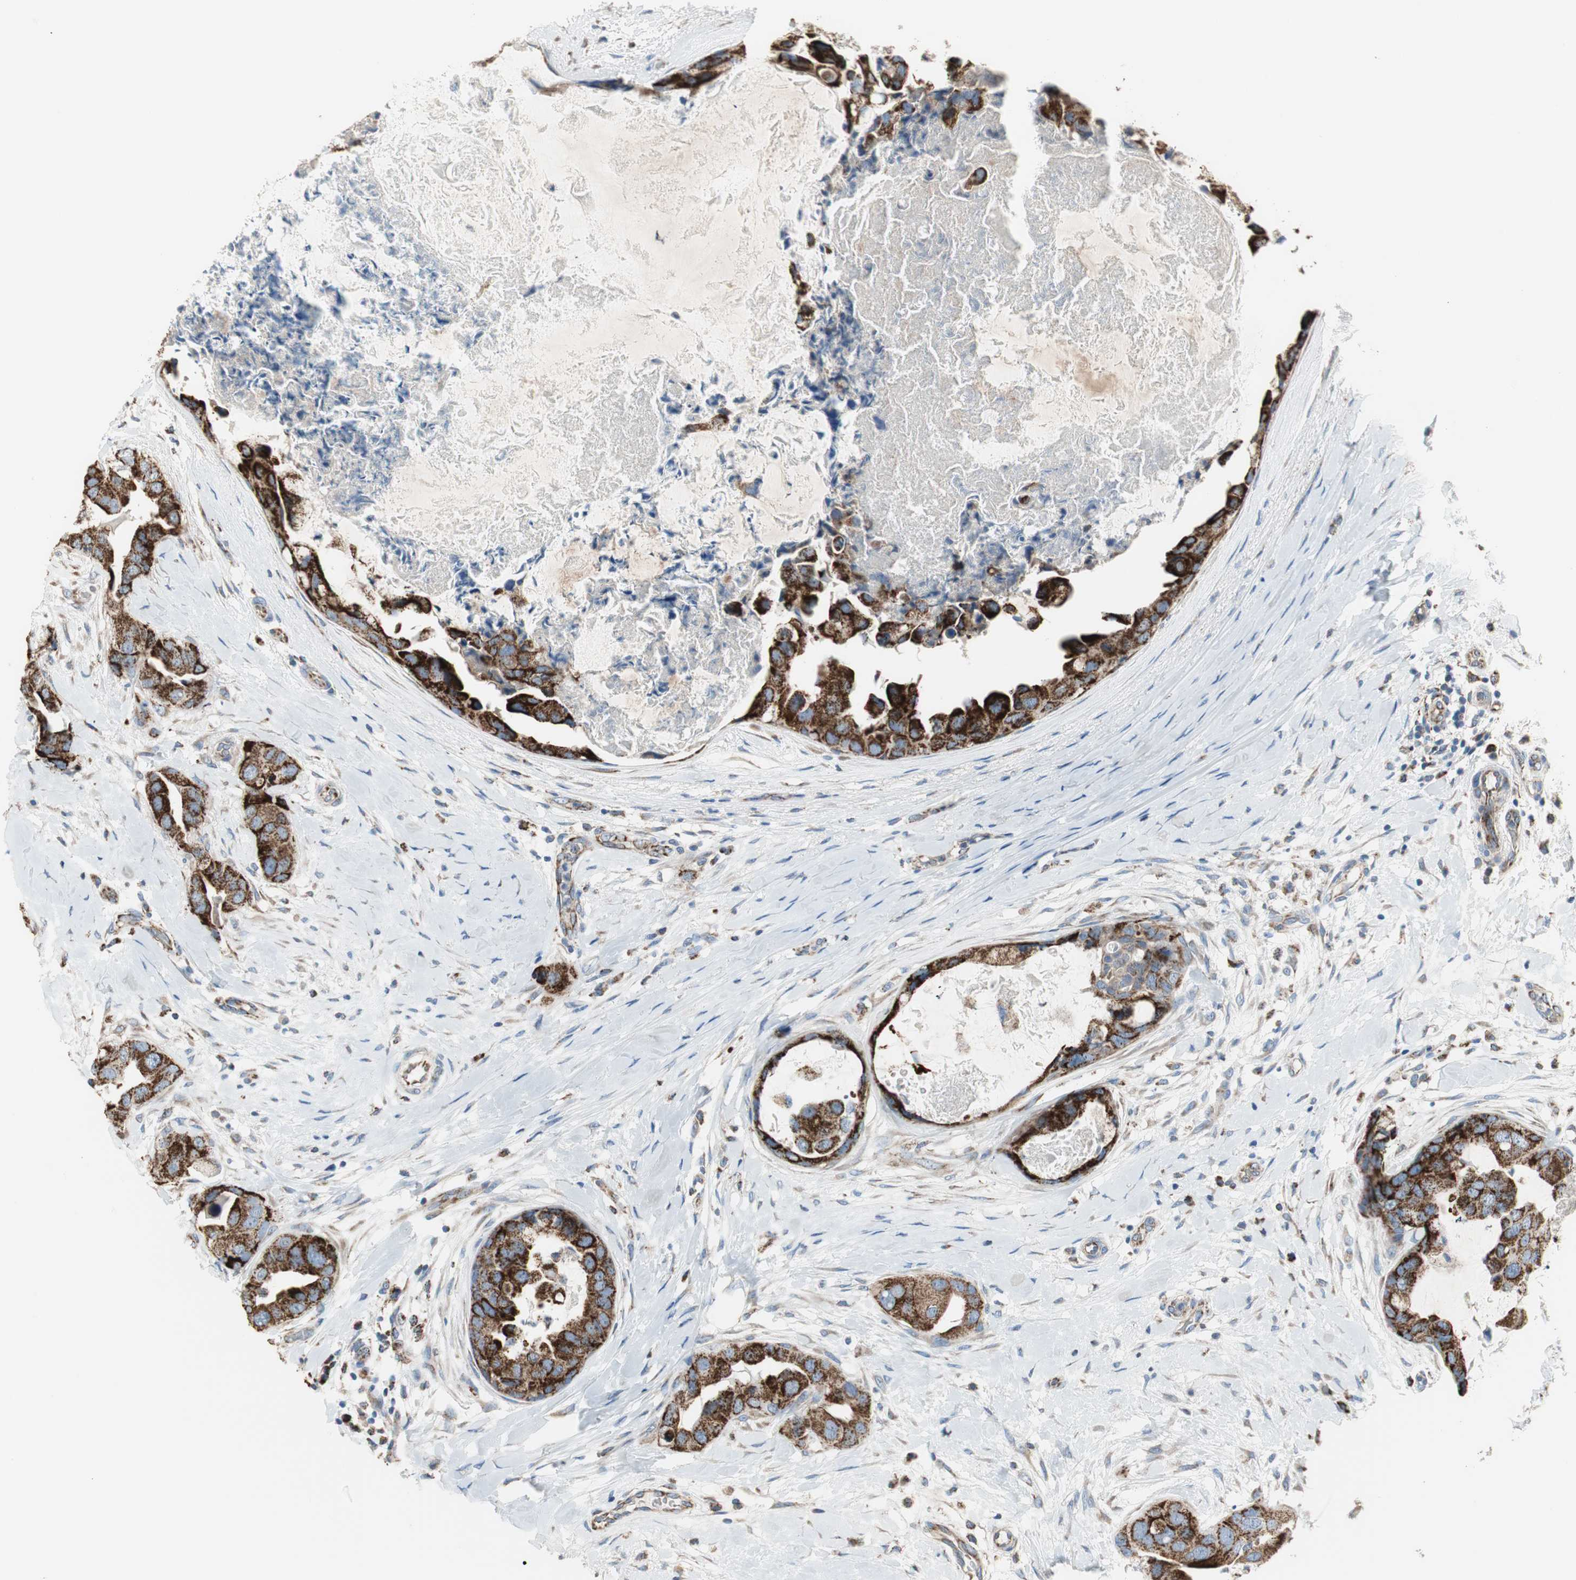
{"staining": {"intensity": "strong", "quantity": ">75%", "location": "cytoplasmic/membranous"}, "tissue": "breast cancer", "cell_type": "Tumor cells", "image_type": "cancer", "snomed": [{"axis": "morphology", "description": "Duct carcinoma"}, {"axis": "topography", "description": "Breast"}], "caption": "About >75% of tumor cells in intraductal carcinoma (breast) demonstrate strong cytoplasmic/membranous protein staining as visualized by brown immunohistochemical staining.", "gene": "TST", "patient": {"sex": "female", "age": 40}}